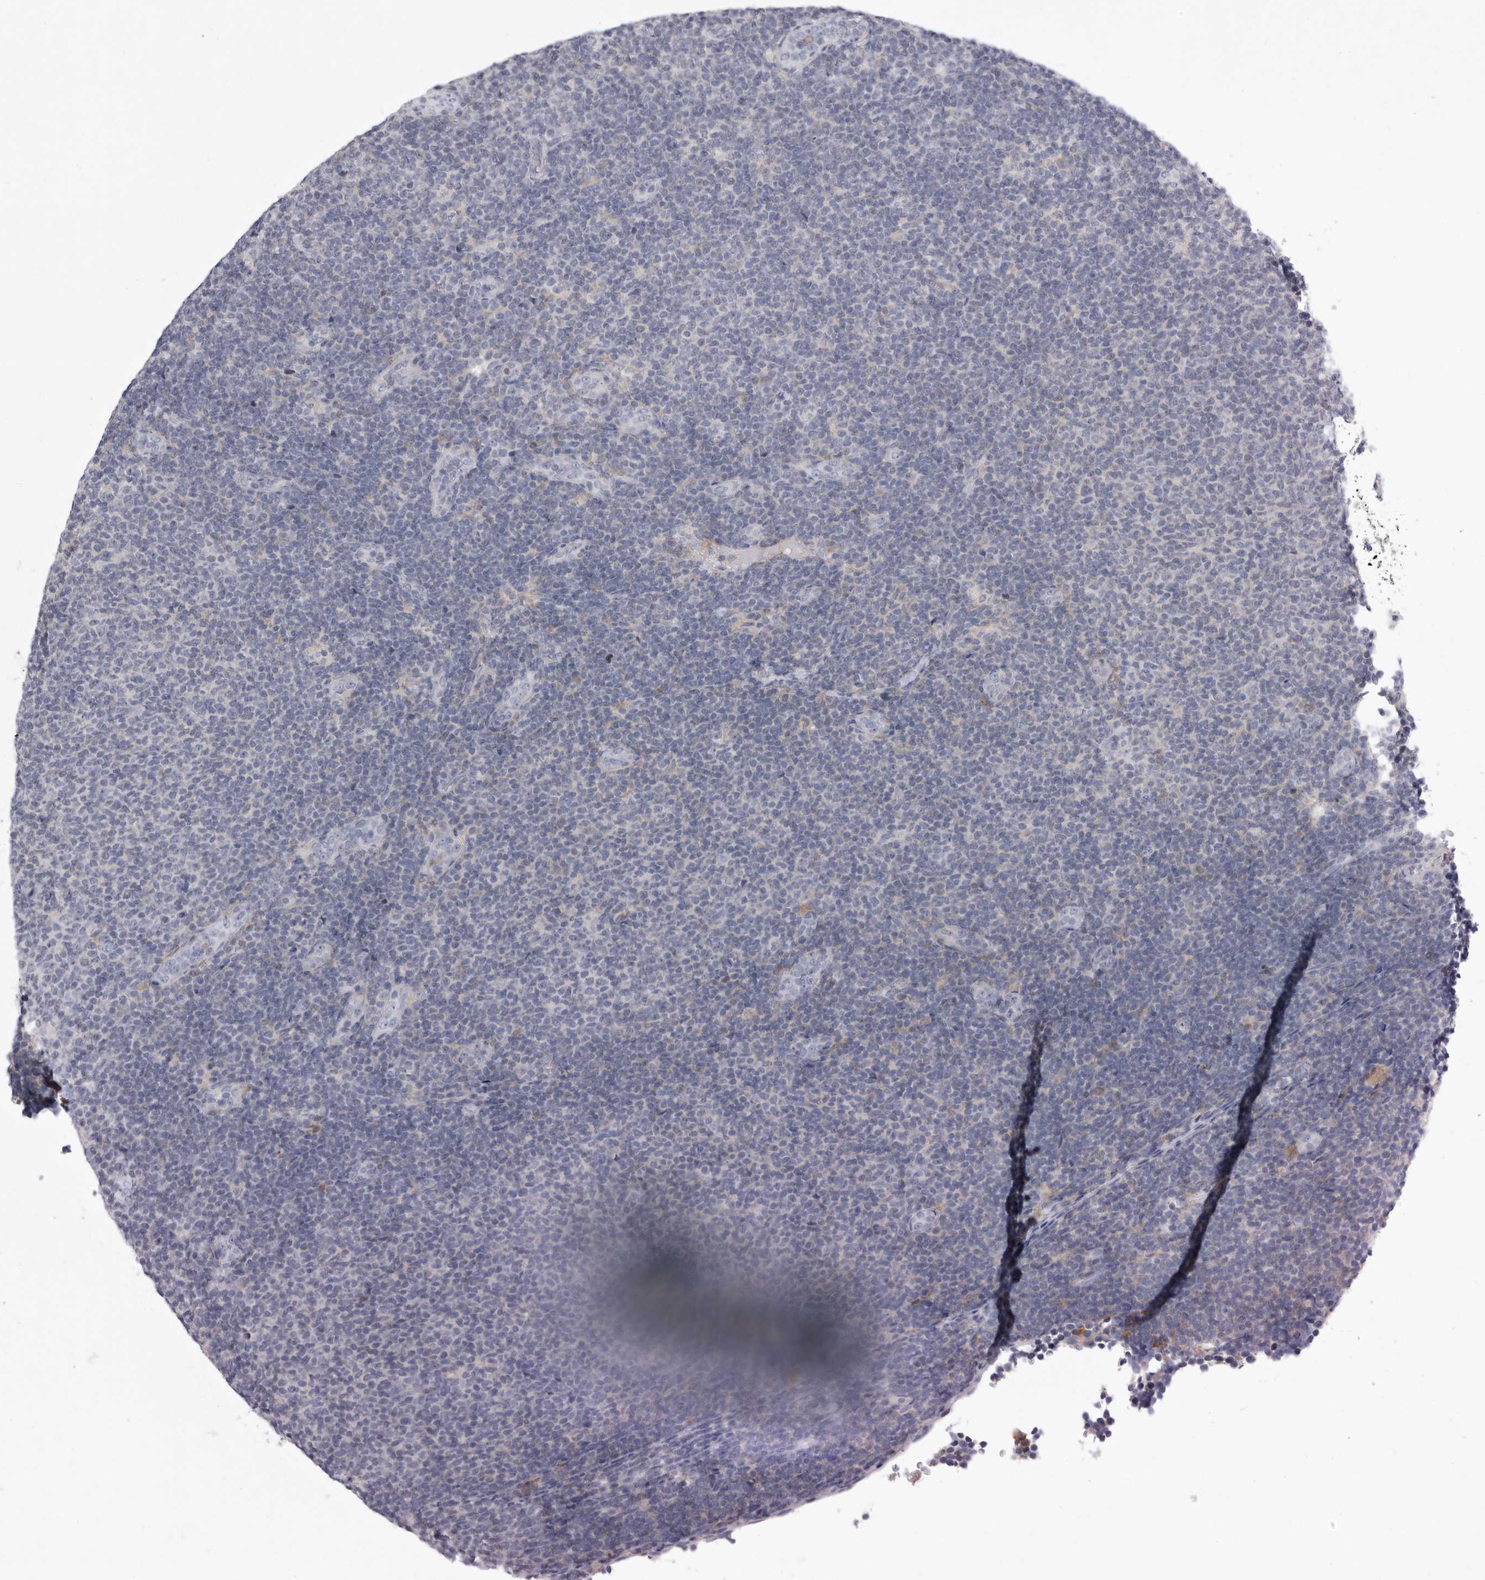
{"staining": {"intensity": "negative", "quantity": "none", "location": "none"}, "tissue": "lymphoma", "cell_type": "Tumor cells", "image_type": "cancer", "snomed": [{"axis": "morphology", "description": "Malignant lymphoma, non-Hodgkin's type, Low grade"}, {"axis": "topography", "description": "Lymph node"}], "caption": "The immunohistochemistry micrograph has no significant positivity in tumor cells of low-grade malignant lymphoma, non-Hodgkin's type tissue.", "gene": "SIGLEC10", "patient": {"sex": "male", "age": 66}}